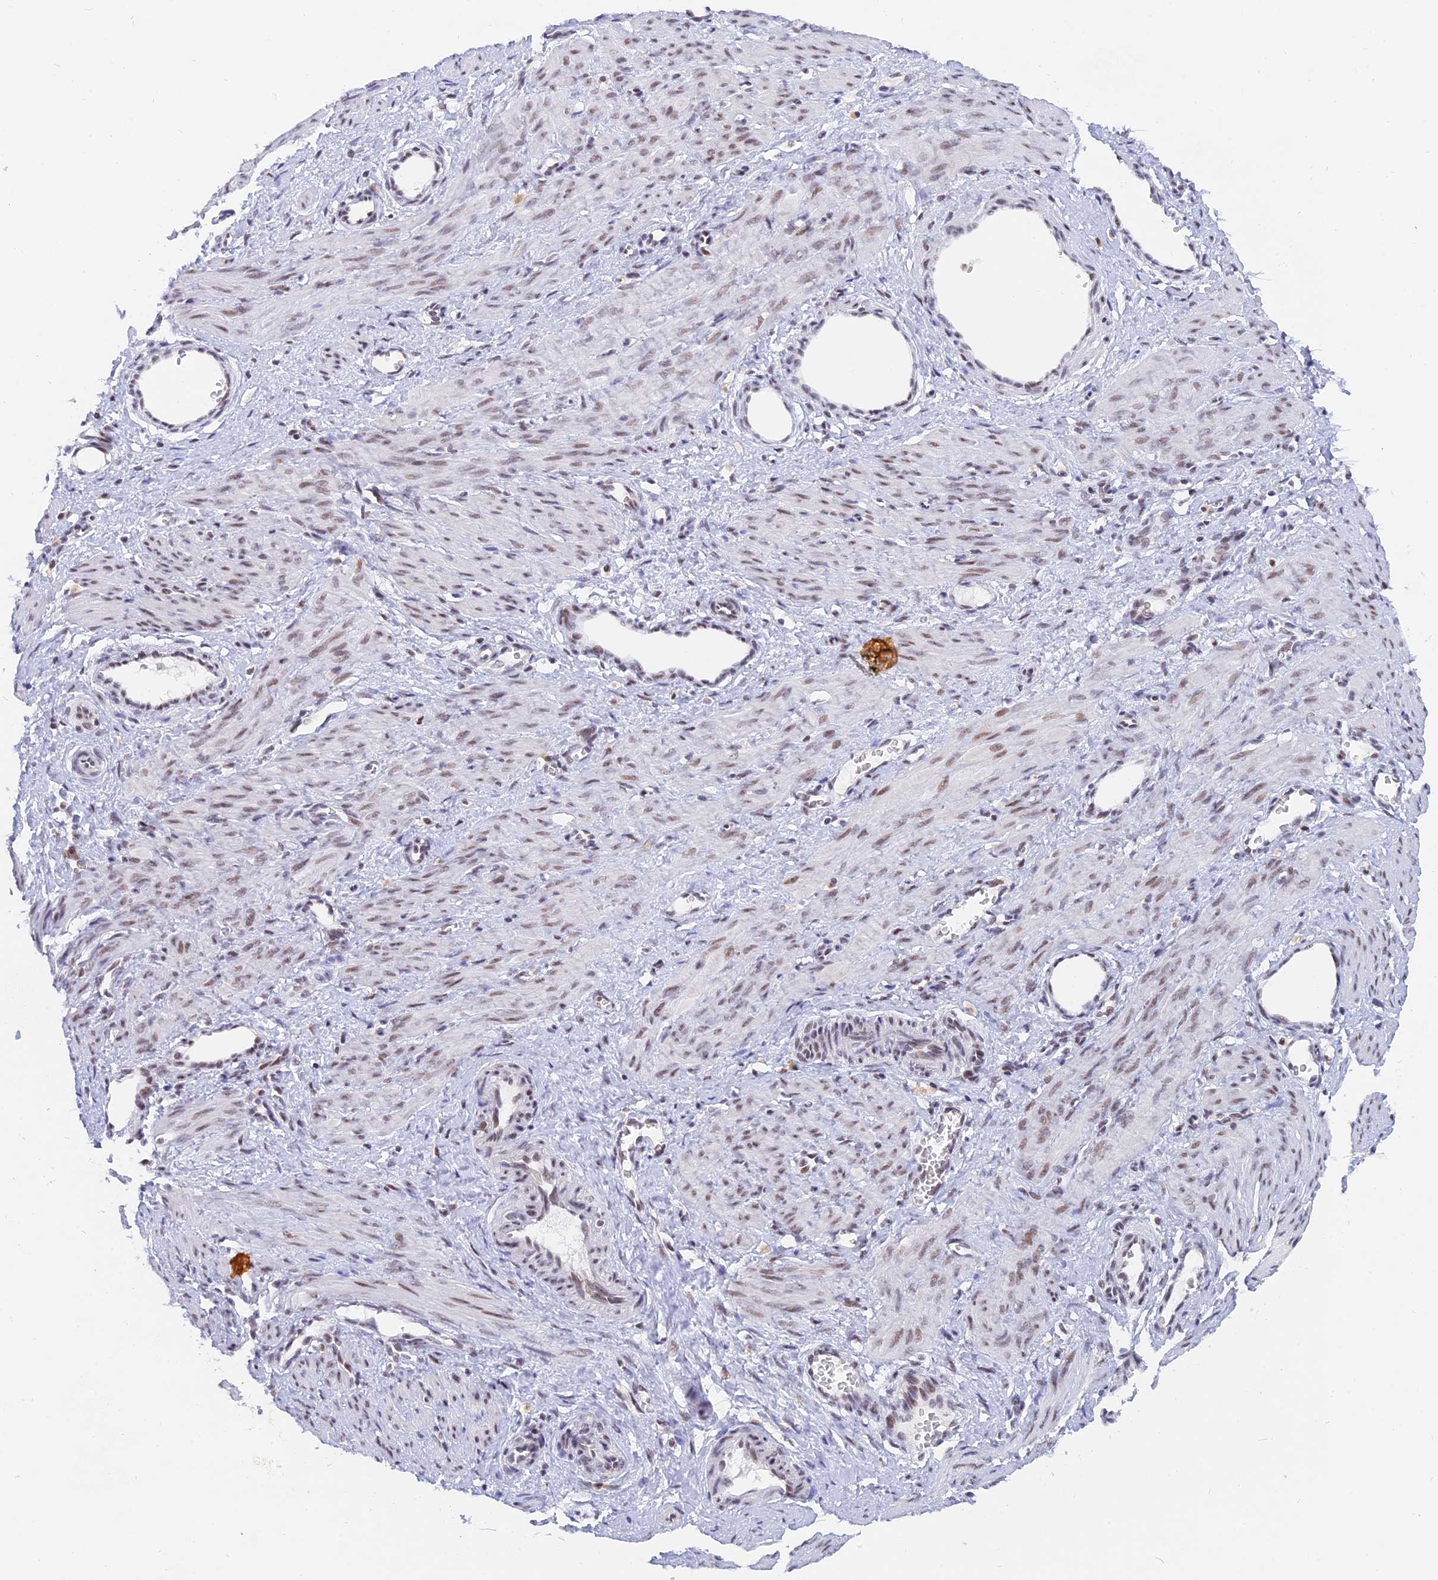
{"staining": {"intensity": "weak", "quantity": ">75%", "location": "nuclear"}, "tissue": "smooth muscle", "cell_type": "Smooth muscle cells", "image_type": "normal", "snomed": [{"axis": "morphology", "description": "Normal tissue, NOS"}, {"axis": "topography", "description": "Endometrium"}], "caption": "High-power microscopy captured an immunohistochemistry image of unremarkable smooth muscle, revealing weak nuclear expression in about >75% of smooth muscle cells. (Brightfield microscopy of DAB IHC at high magnification).", "gene": "DPY30", "patient": {"sex": "female", "age": 33}}